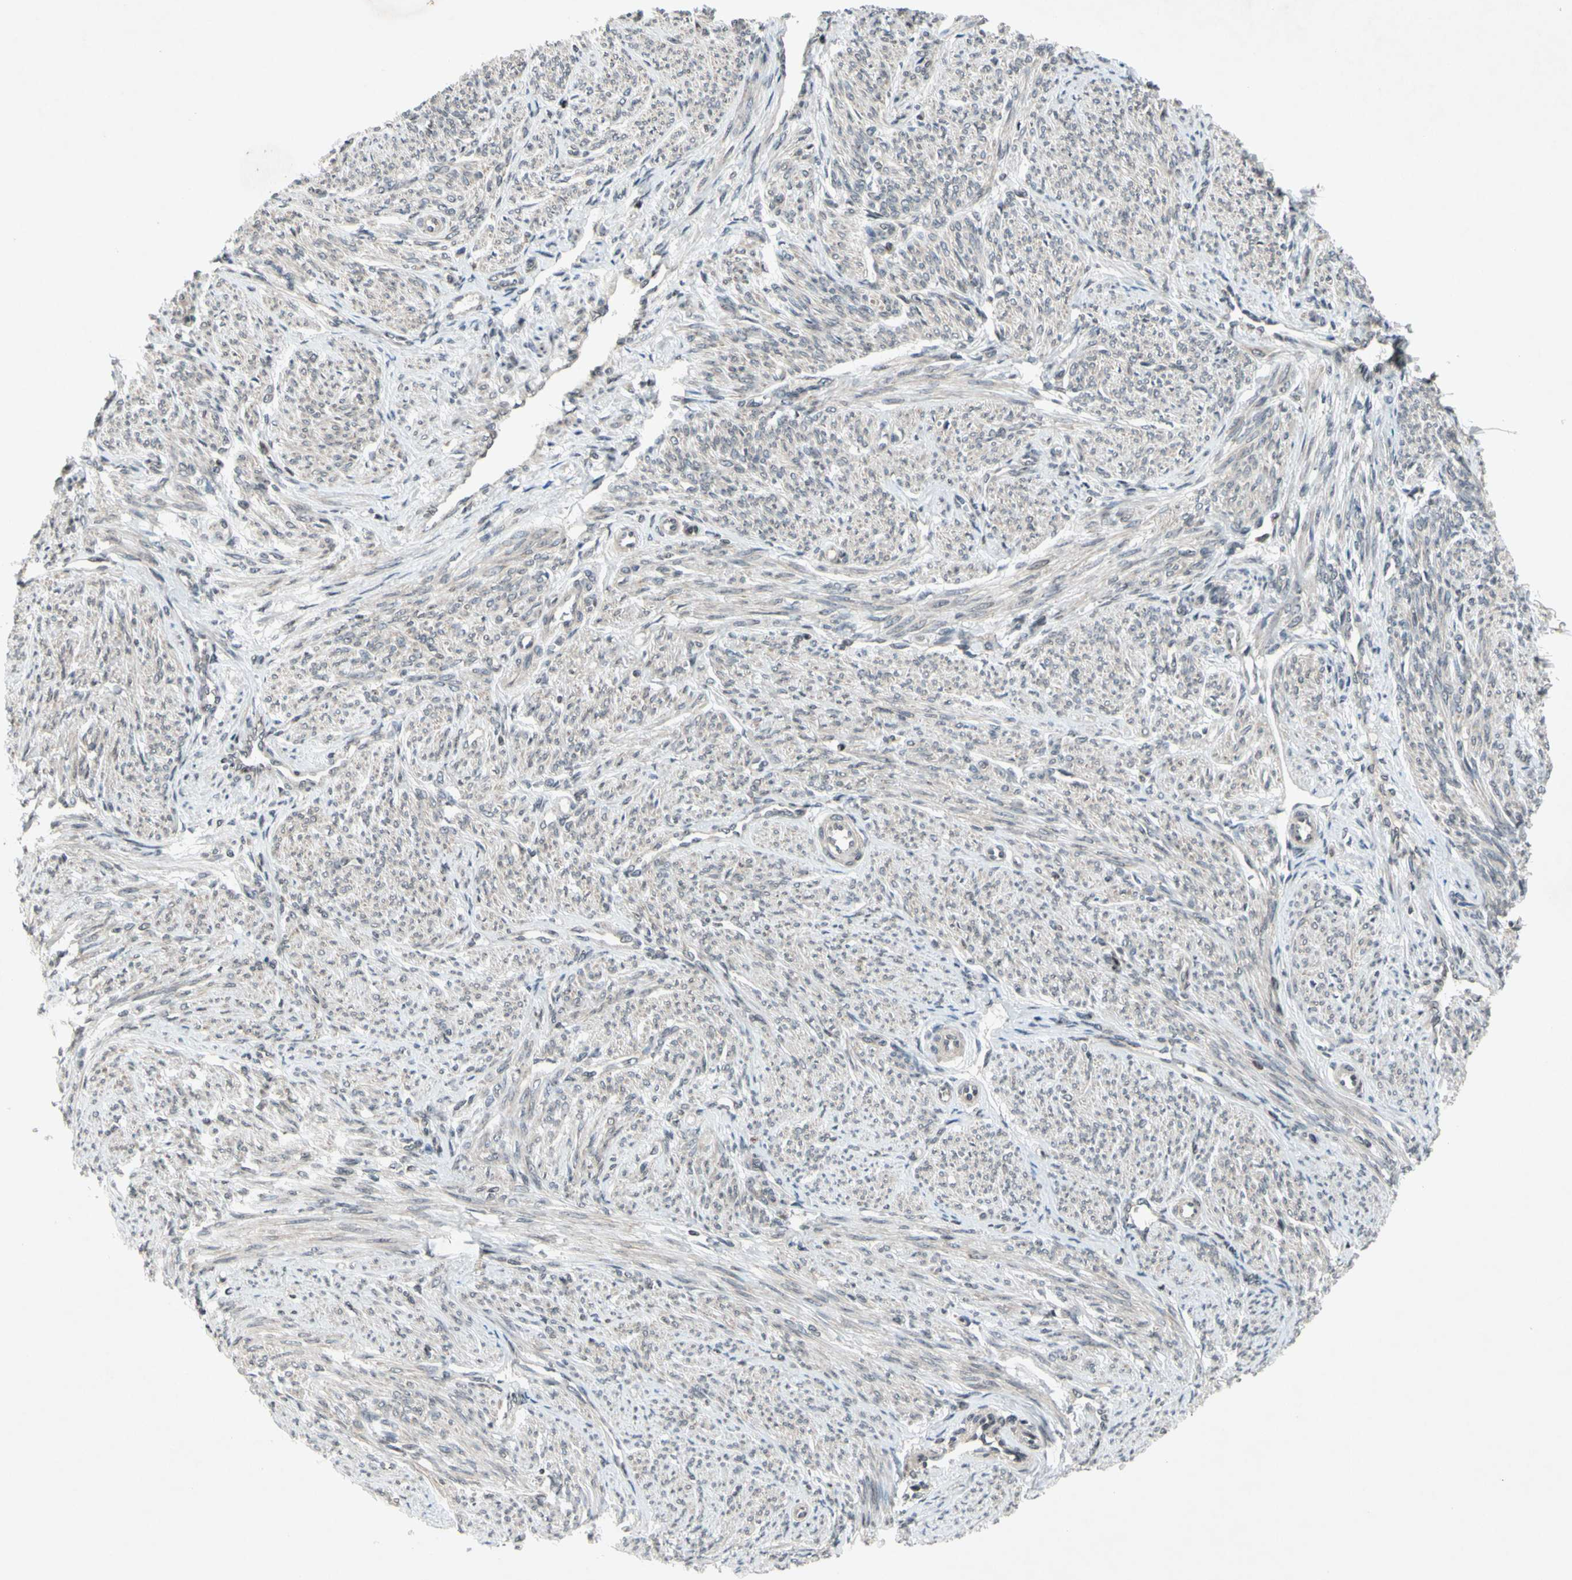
{"staining": {"intensity": "weak", "quantity": "25%-75%", "location": "cytoplasmic/membranous"}, "tissue": "smooth muscle", "cell_type": "Smooth muscle cells", "image_type": "normal", "snomed": [{"axis": "morphology", "description": "Normal tissue, NOS"}, {"axis": "topography", "description": "Smooth muscle"}], "caption": "A high-resolution histopathology image shows immunohistochemistry staining of benign smooth muscle, which displays weak cytoplasmic/membranous expression in approximately 25%-75% of smooth muscle cells.", "gene": "XPO1", "patient": {"sex": "female", "age": 65}}